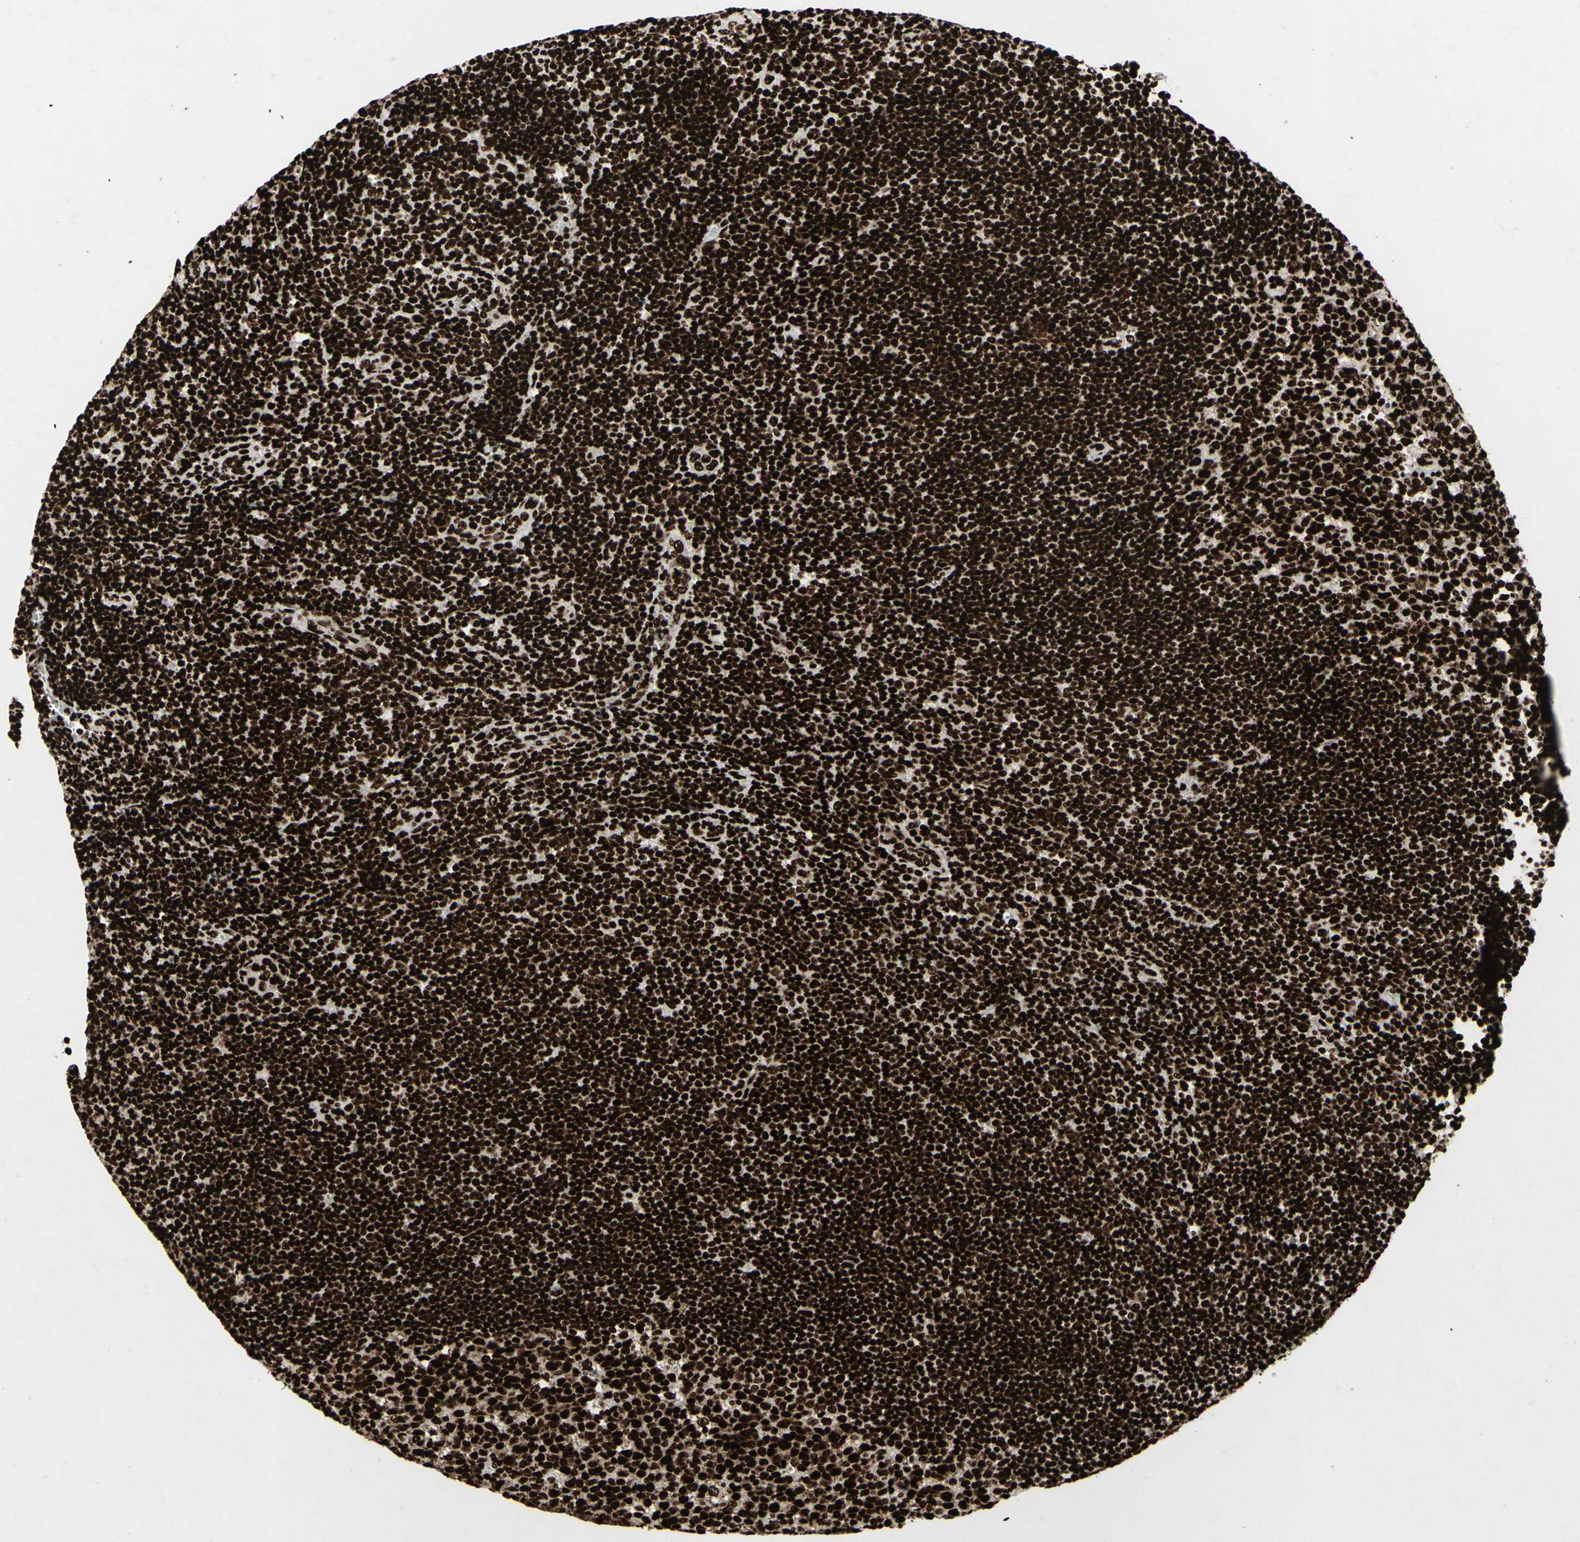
{"staining": {"intensity": "strong", "quantity": ">75%", "location": "nuclear"}, "tissue": "lymph node", "cell_type": "Germinal center cells", "image_type": "normal", "snomed": [{"axis": "morphology", "description": "Normal tissue, NOS"}, {"axis": "topography", "description": "Lymph node"}, {"axis": "topography", "description": "Salivary gland"}], "caption": "IHC of unremarkable lymph node reveals high levels of strong nuclear positivity in approximately >75% of germinal center cells. (Stains: DAB (3,3'-diaminobenzidine) in brown, nuclei in blue, Microscopy: brightfield microscopy at high magnification).", "gene": "U2AF2", "patient": {"sex": "male", "age": 8}}